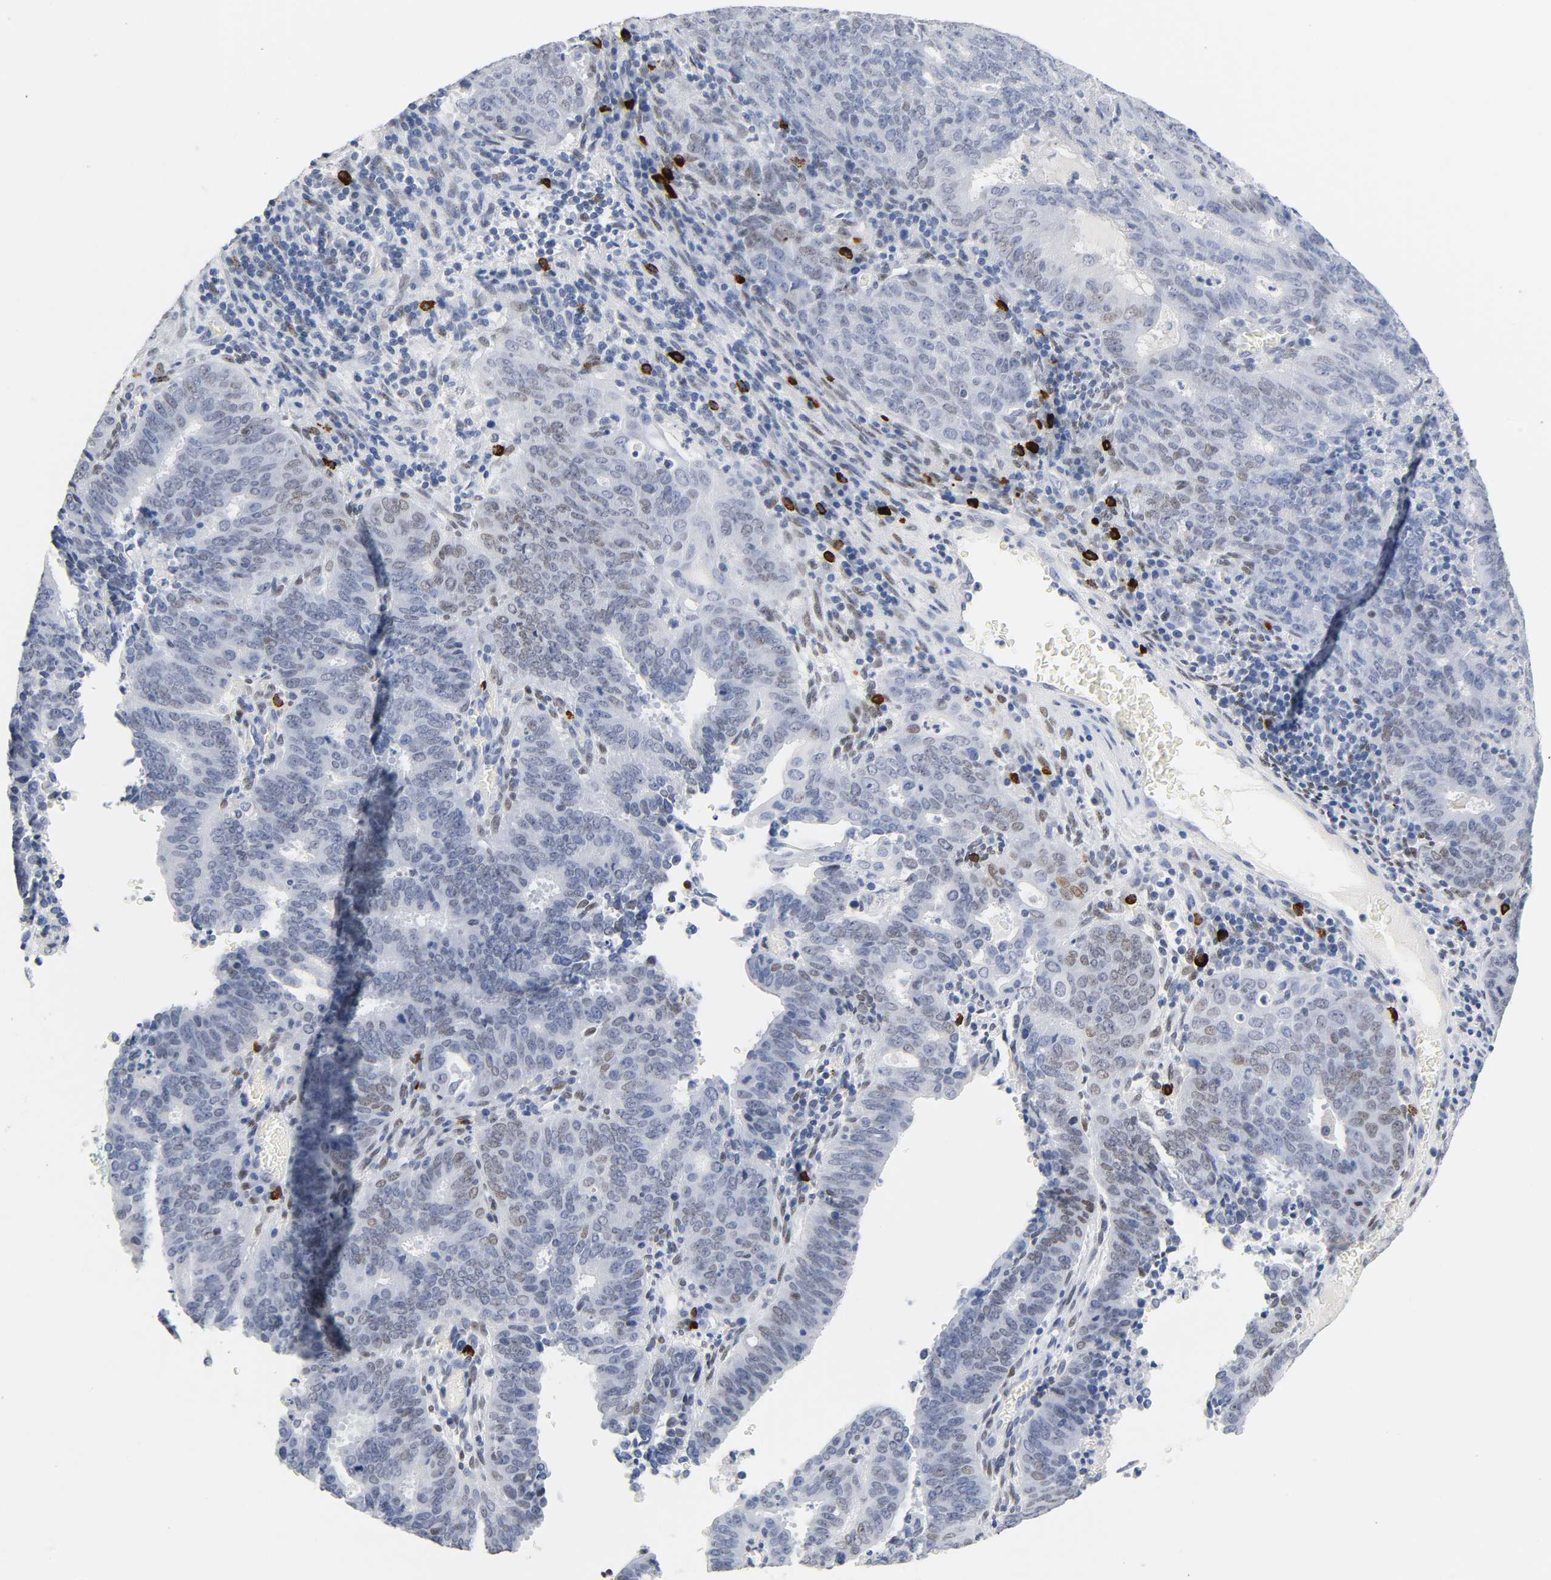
{"staining": {"intensity": "weak", "quantity": "25%-75%", "location": "nuclear"}, "tissue": "cervical cancer", "cell_type": "Tumor cells", "image_type": "cancer", "snomed": [{"axis": "morphology", "description": "Adenocarcinoma, NOS"}, {"axis": "topography", "description": "Cervix"}], "caption": "This is an image of immunohistochemistry staining of cervical cancer, which shows weak positivity in the nuclear of tumor cells.", "gene": "NAB2", "patient": {"sex": "female", "age": 44}}